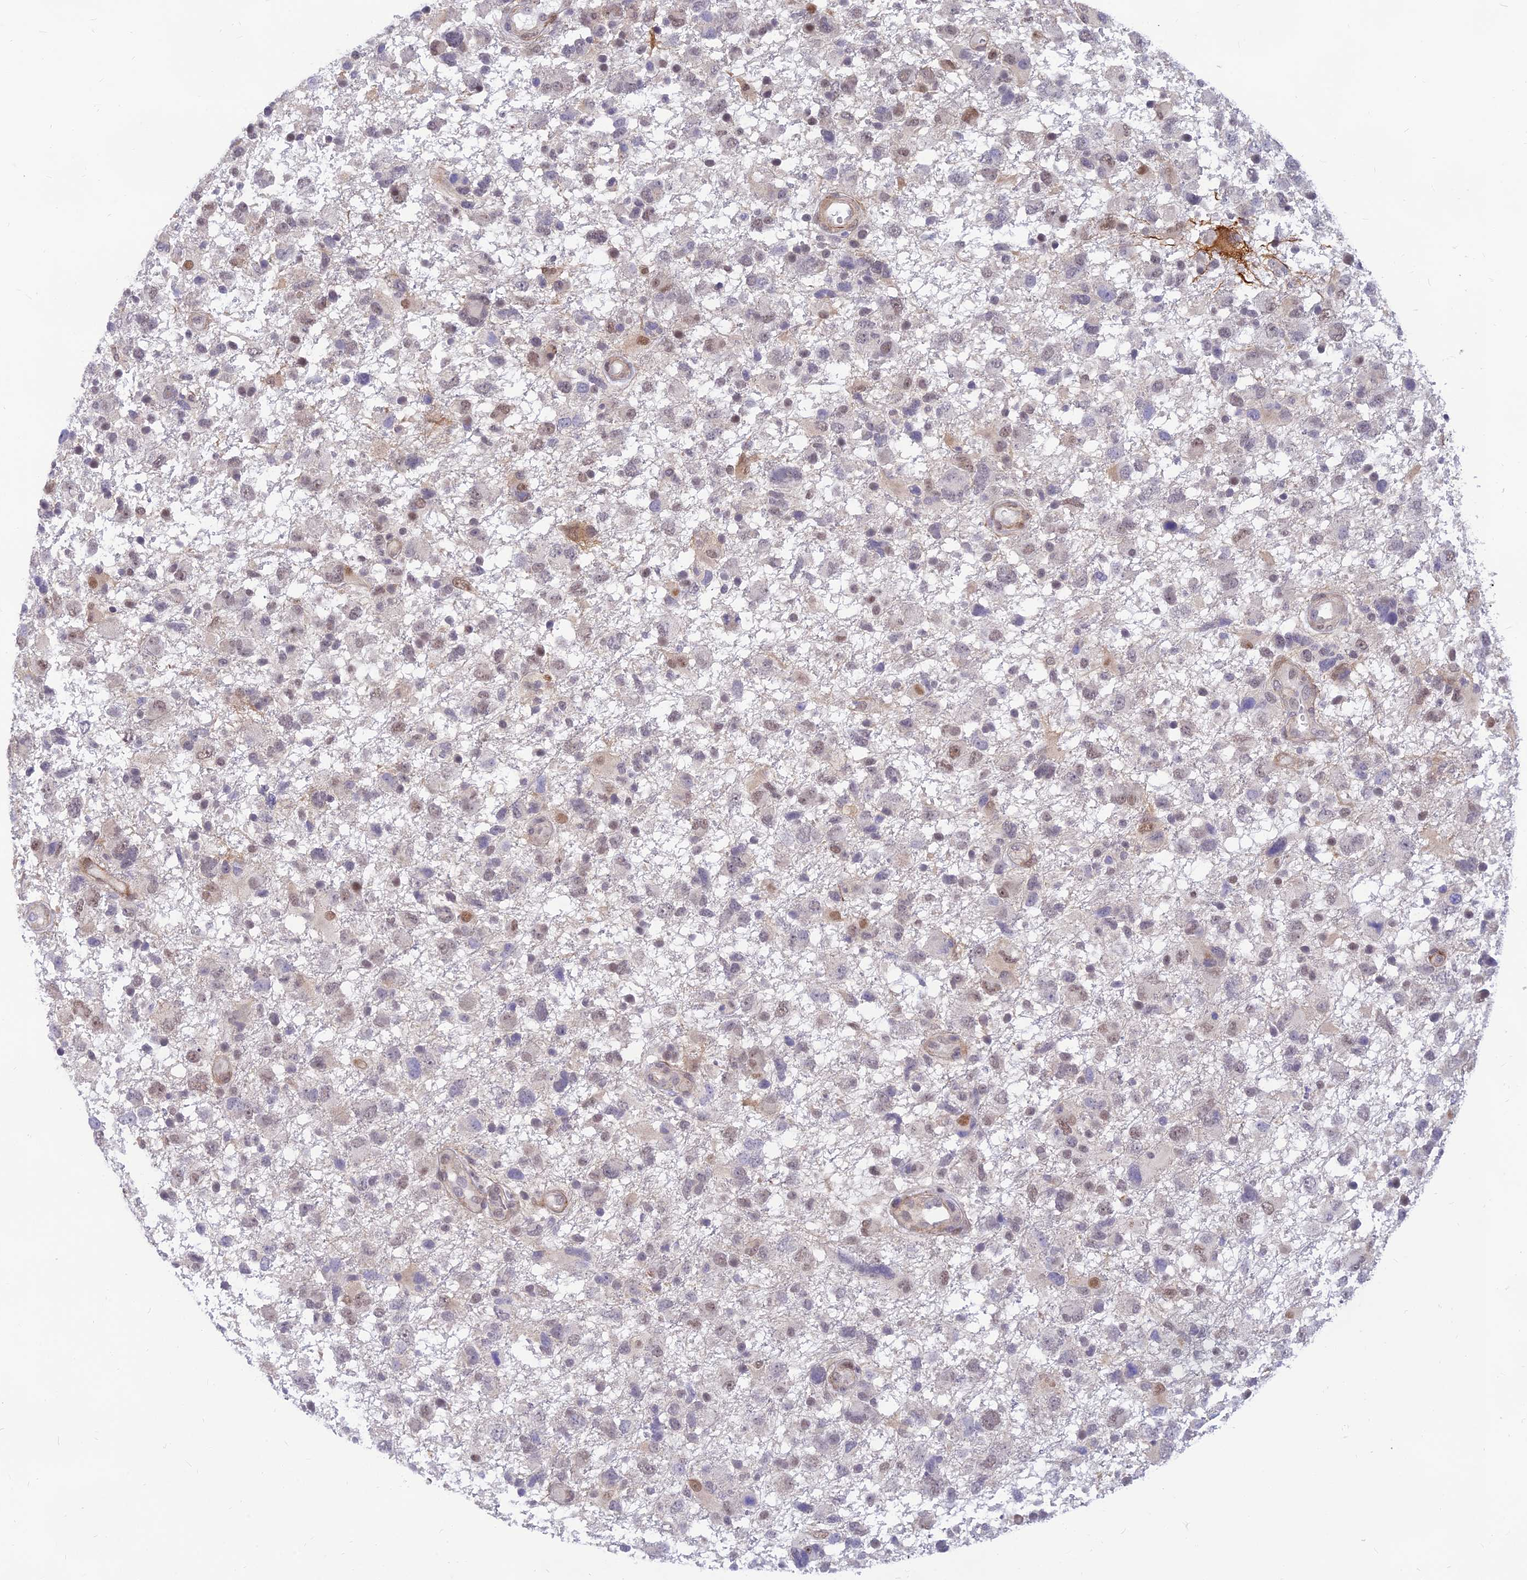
{"staining": {"intensity": "weak", "quantity": "<25%", "location": "nuclear"}, "tissue": "glioma", "cell_type": "Tumor cells", "image_type": "cancer", "snomed": [{"axis": "morphology", "description": "Glioma, malignant, High grade"}, {"axis": "topography", "description": "Brain"}], "caption": "There is no significant positivity in tumor cells of malignant glioma (high-grade).", "gene": "CLK4", "patient": {"sex": "male", "age": 61}}